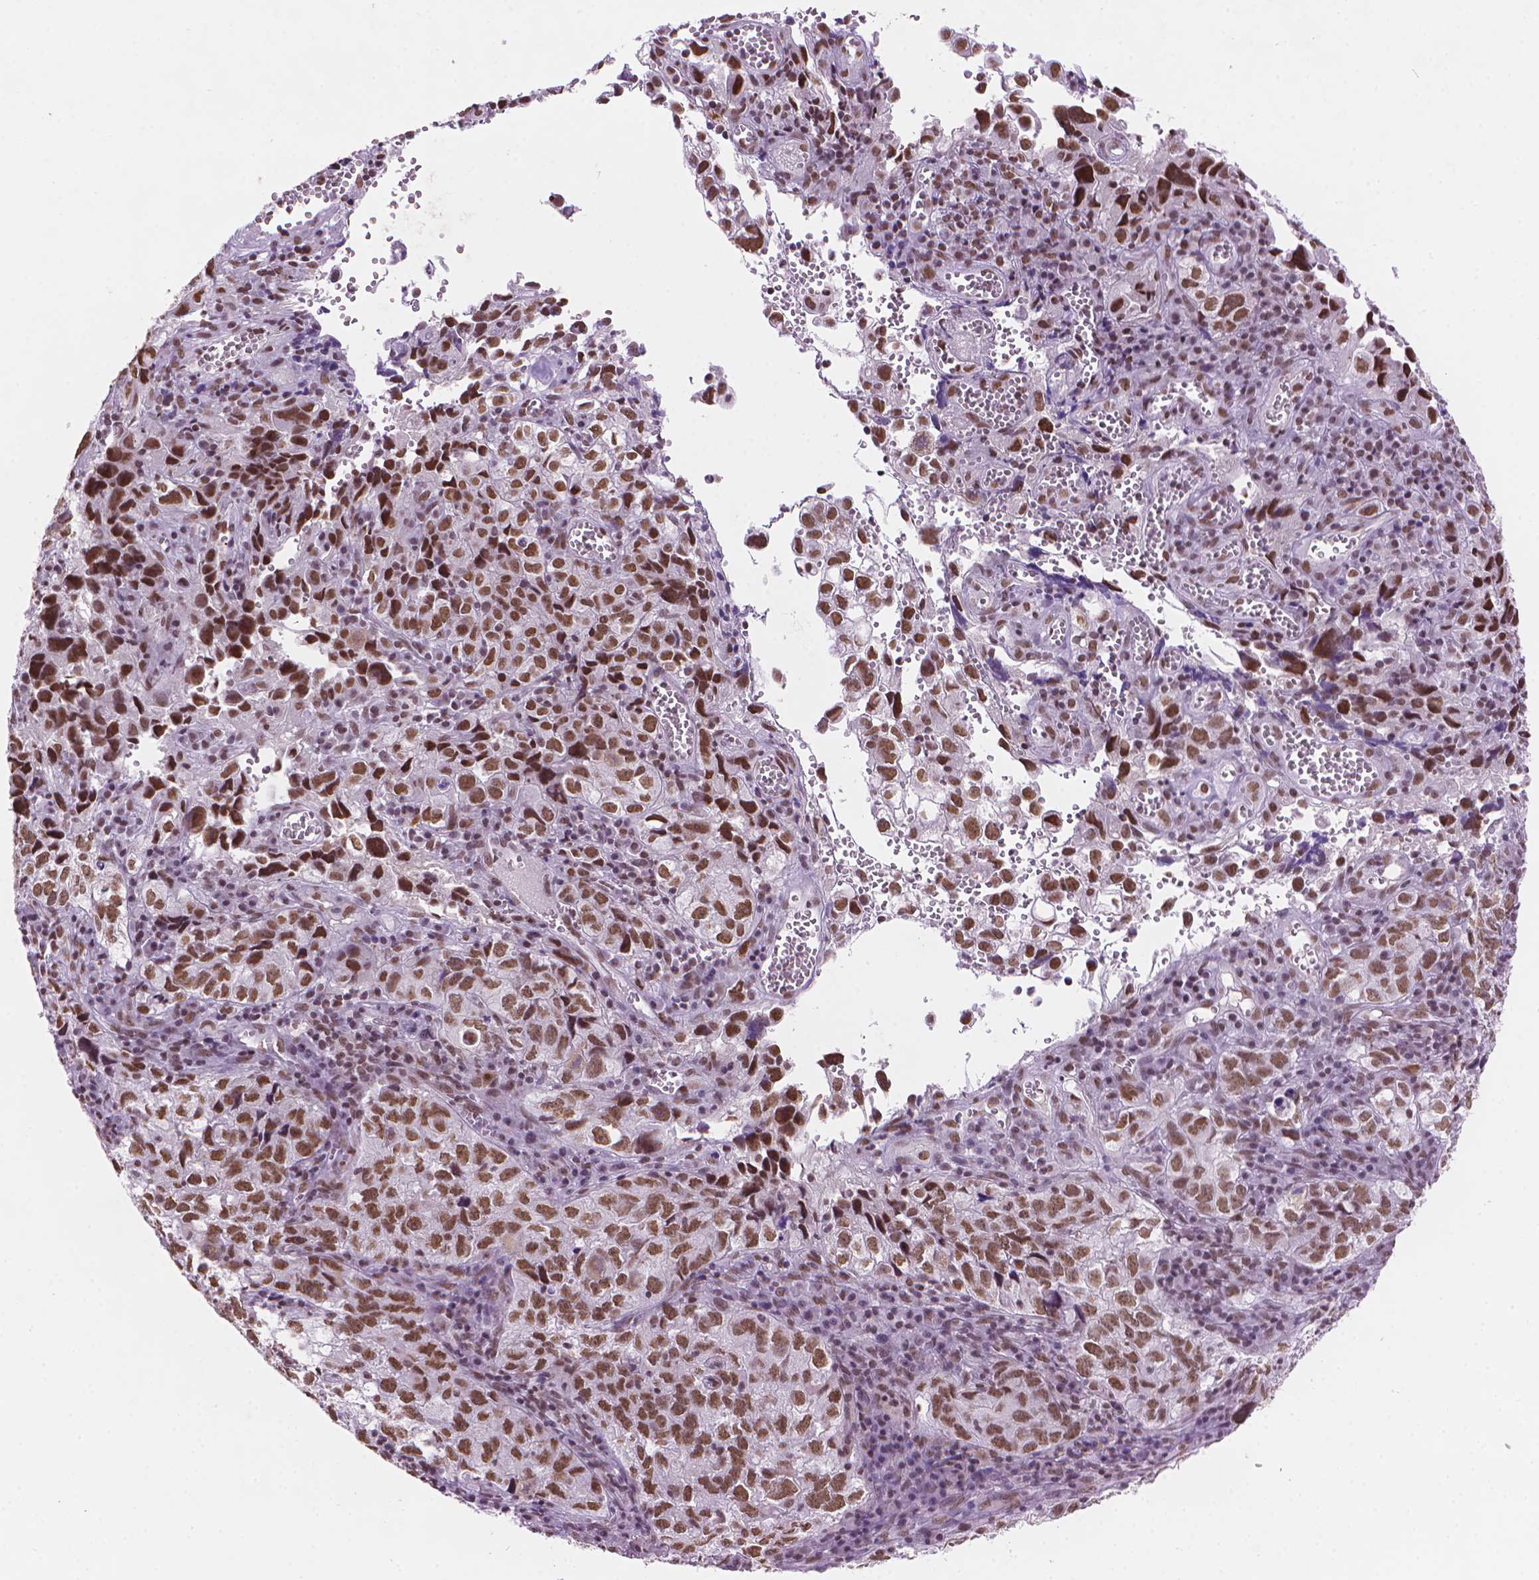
{"staining": {"intensity": "moderate", "quantity": ">75%", "location": "nuclear"}, "tissue": "cervical cancer", "cell_type": "Tumor cells", "image_type": "cancer", "snomed": [{"axis": "morphology", "description": "Squamous cell carcinoma, NOS"}, {"axis": "topography", "description": "Cervix"}], "caption": "Cervical squamous cell carcinoma was stained to show a protein in brown. There is medium levels of moderate nuclear staining in about >75% of tumor cells.", "gene": "RPA4", "patient": {"sex": "female", "age": 55}}